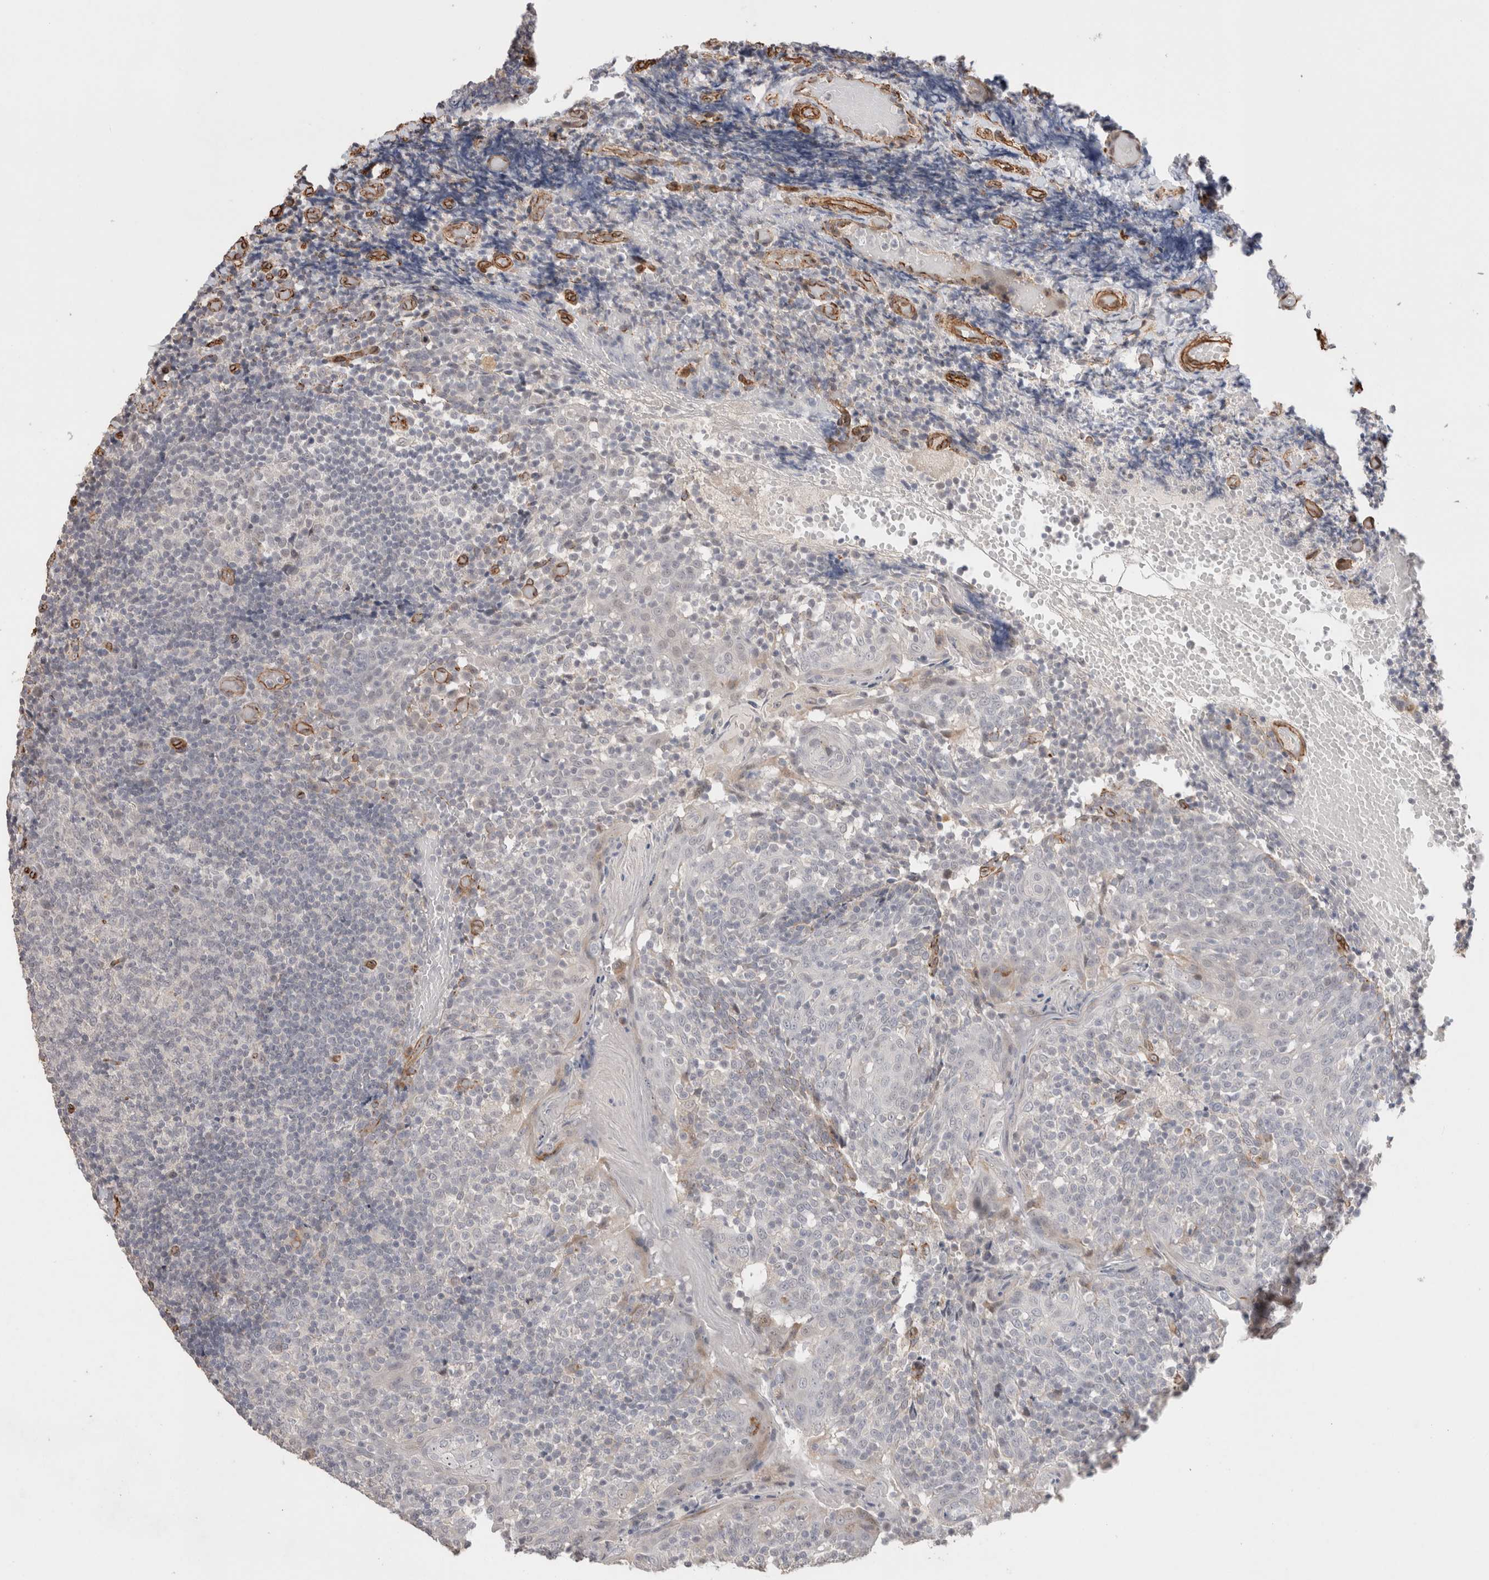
{"staining": {"intensity": "negative", "quantity": "none", "location": "none"}, "tissue": "tonsil", "cell_type": "Germinal center cells", "image_type": "normal", "snomed": [{"axis": "morphology", "description": "Normal tissue, NOS"}, {"axis": "topography", "description": "Tonsil"}], "caption": "DAB (3,3'-diaminobenzidine) immunohistochemical staining of benign tonsil shows no significant positivity in germinal center cells. Brightfield microscopy of IHC stained with DAB (3,3'-diaminobenzidine) (brown) and hematoxylin (blue), captured at high magnification.", "gene": "CAAP1", "patient": {"sex": "female", "age": 19}}